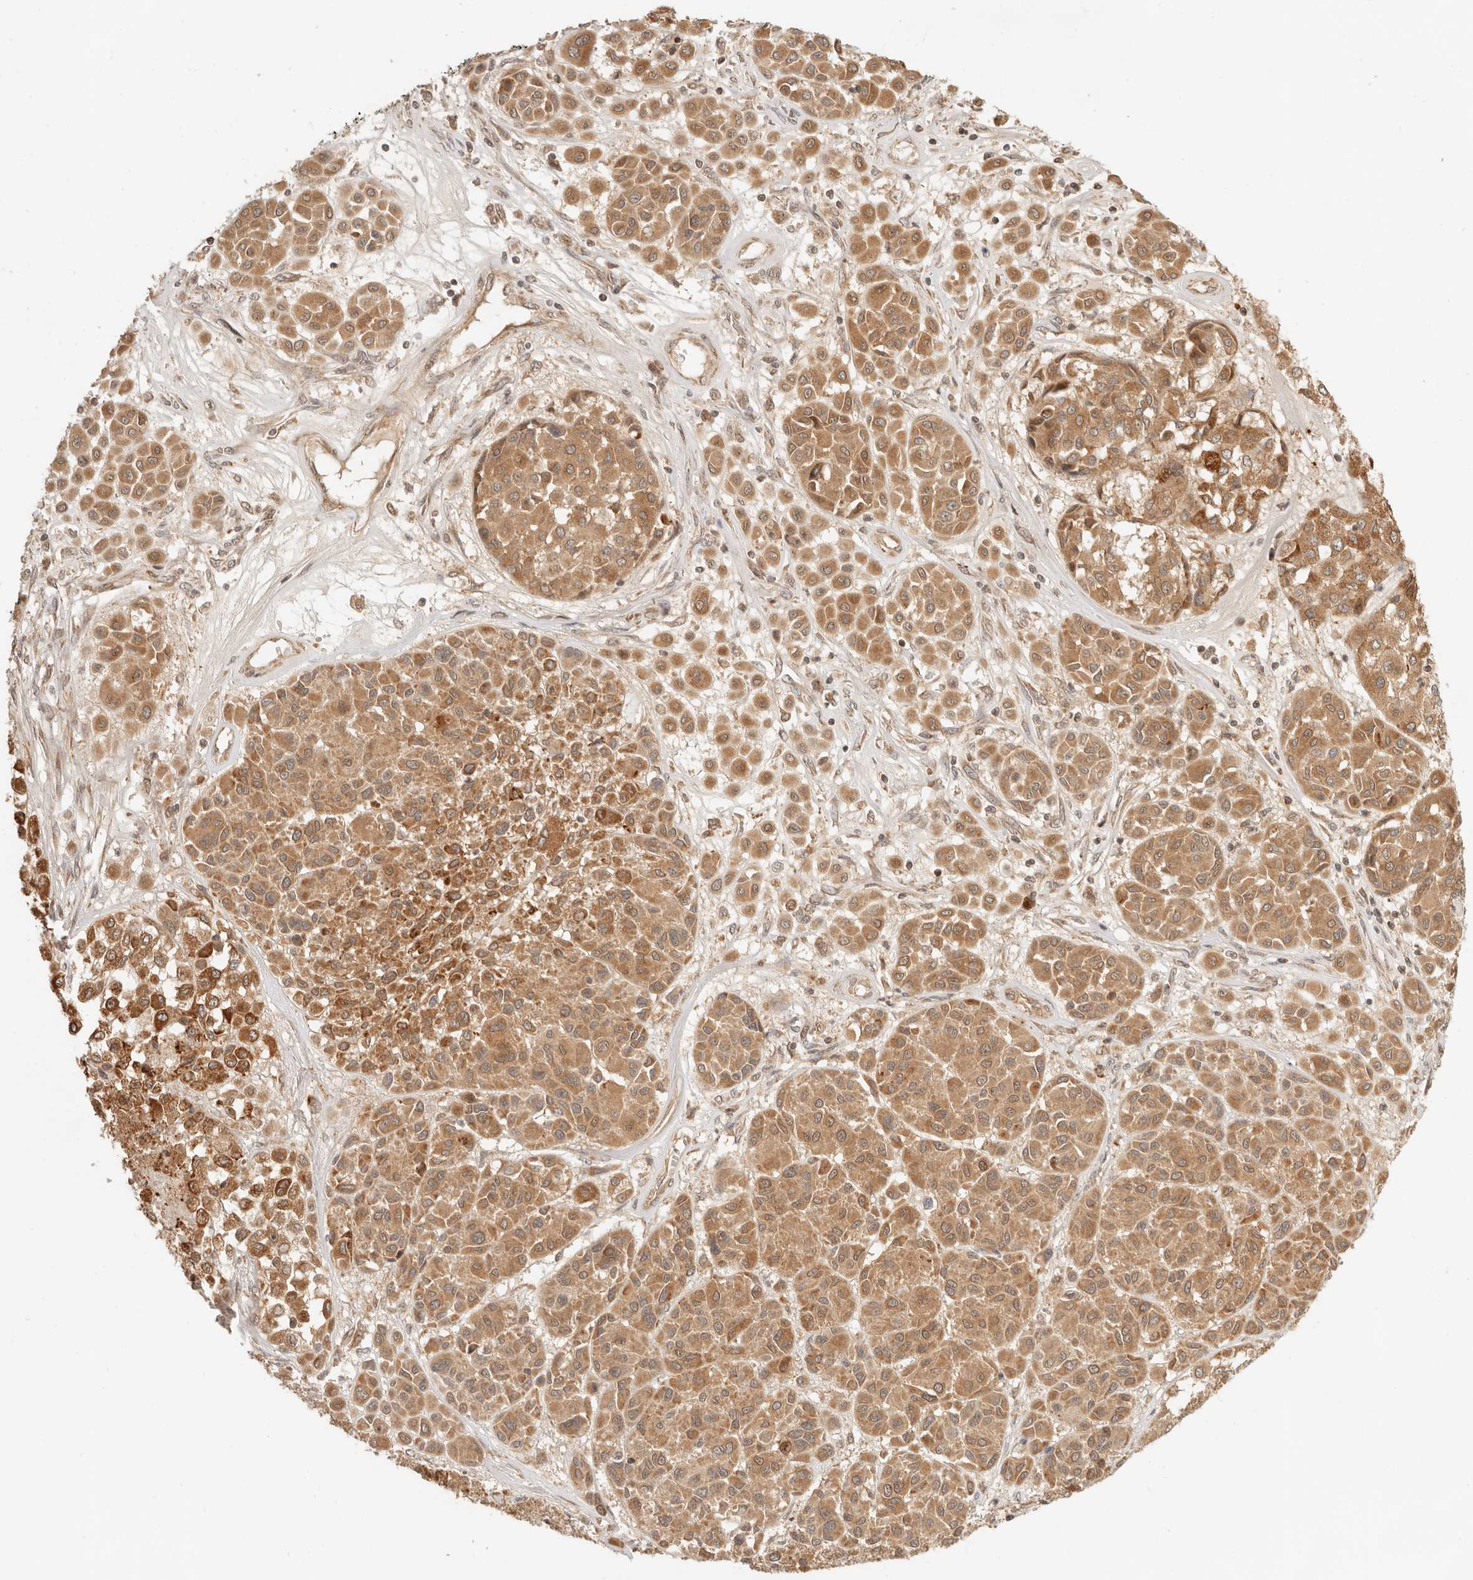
{"staining": {"intensity": "moderate", "quantity": ">75%", "location": "cytoplasmic/membranous"}, "tissue": "melanoma", "cell_type": "Tumor cells", "image_type": "cancer", "snomed": [{"axis": "morphology", "description": "Malignant melanoma, Metastatic site"}, {"axis": "topography", "description": "Soft tissue"}], "caption": "Protein expression analysis of human malignant melanoma (metastatic site) reveals moderate cytoplasmic/membranous positivity in approximately >75% of tumor cells.", "gene": "BAALC", "patient": {"sex": "male", "age": 41}}